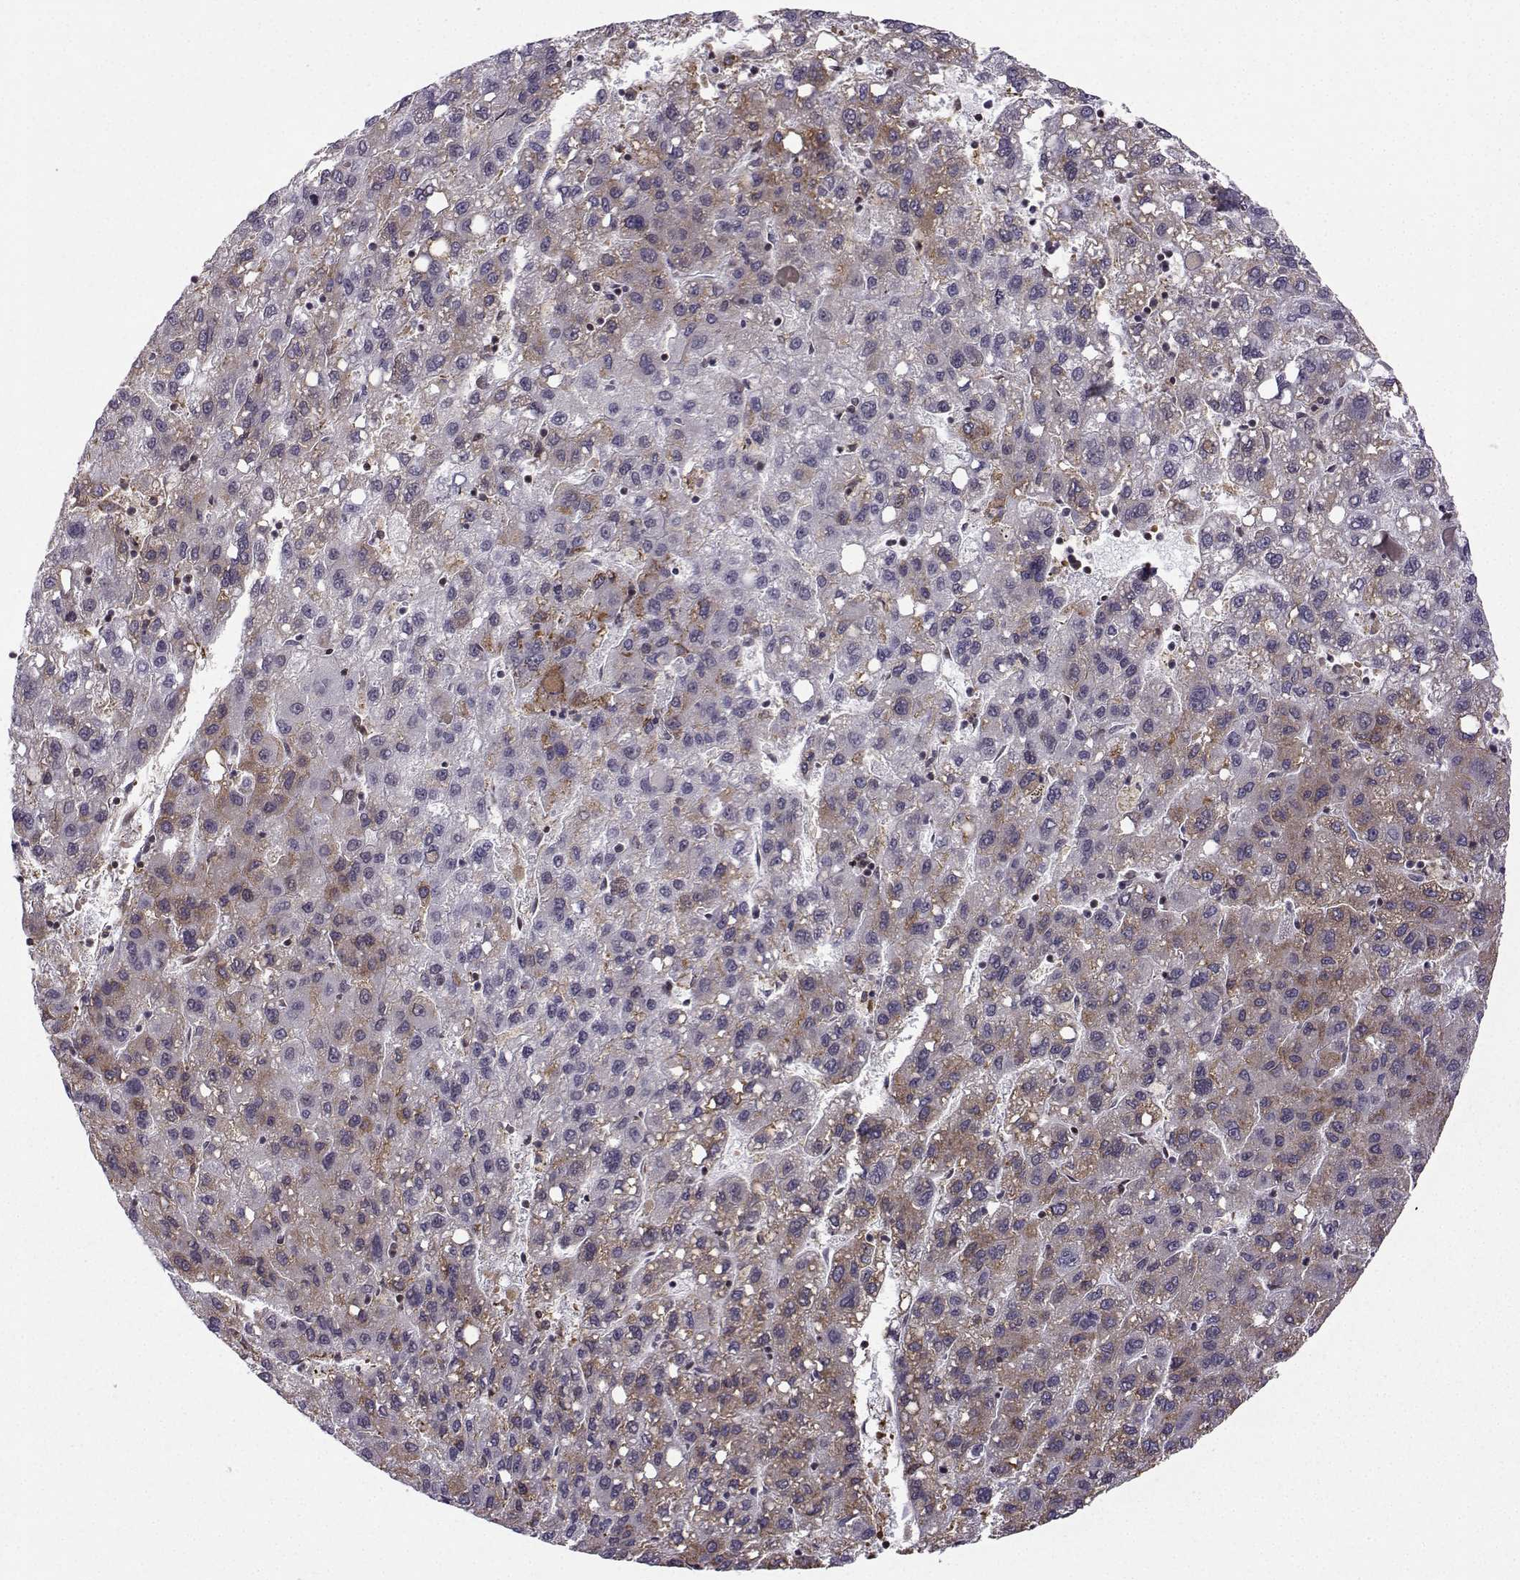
{"staining": {"intensity": "moderate", "quantity": "<25%", "location": "cytoplasmic/membranous"}, "tissue": "liver cancer", "cell_type": "Tumor cells", "image_type": "cancer", "snomed": [{"axis": "morphology", "description": "Carcinoma, Hepatocellular, NOS"}, {"axis": "topography", "description": "Liver"}], "caption": "This histopathology image exhibits immunohistochemistry staining of human liver hepatocellular carcinoma, with low moderate cytoplasmic/membranous positivity in about <25% of tumor cells.", "gene": "EZH1", "patient": {"sex": "female", "age": 82}}